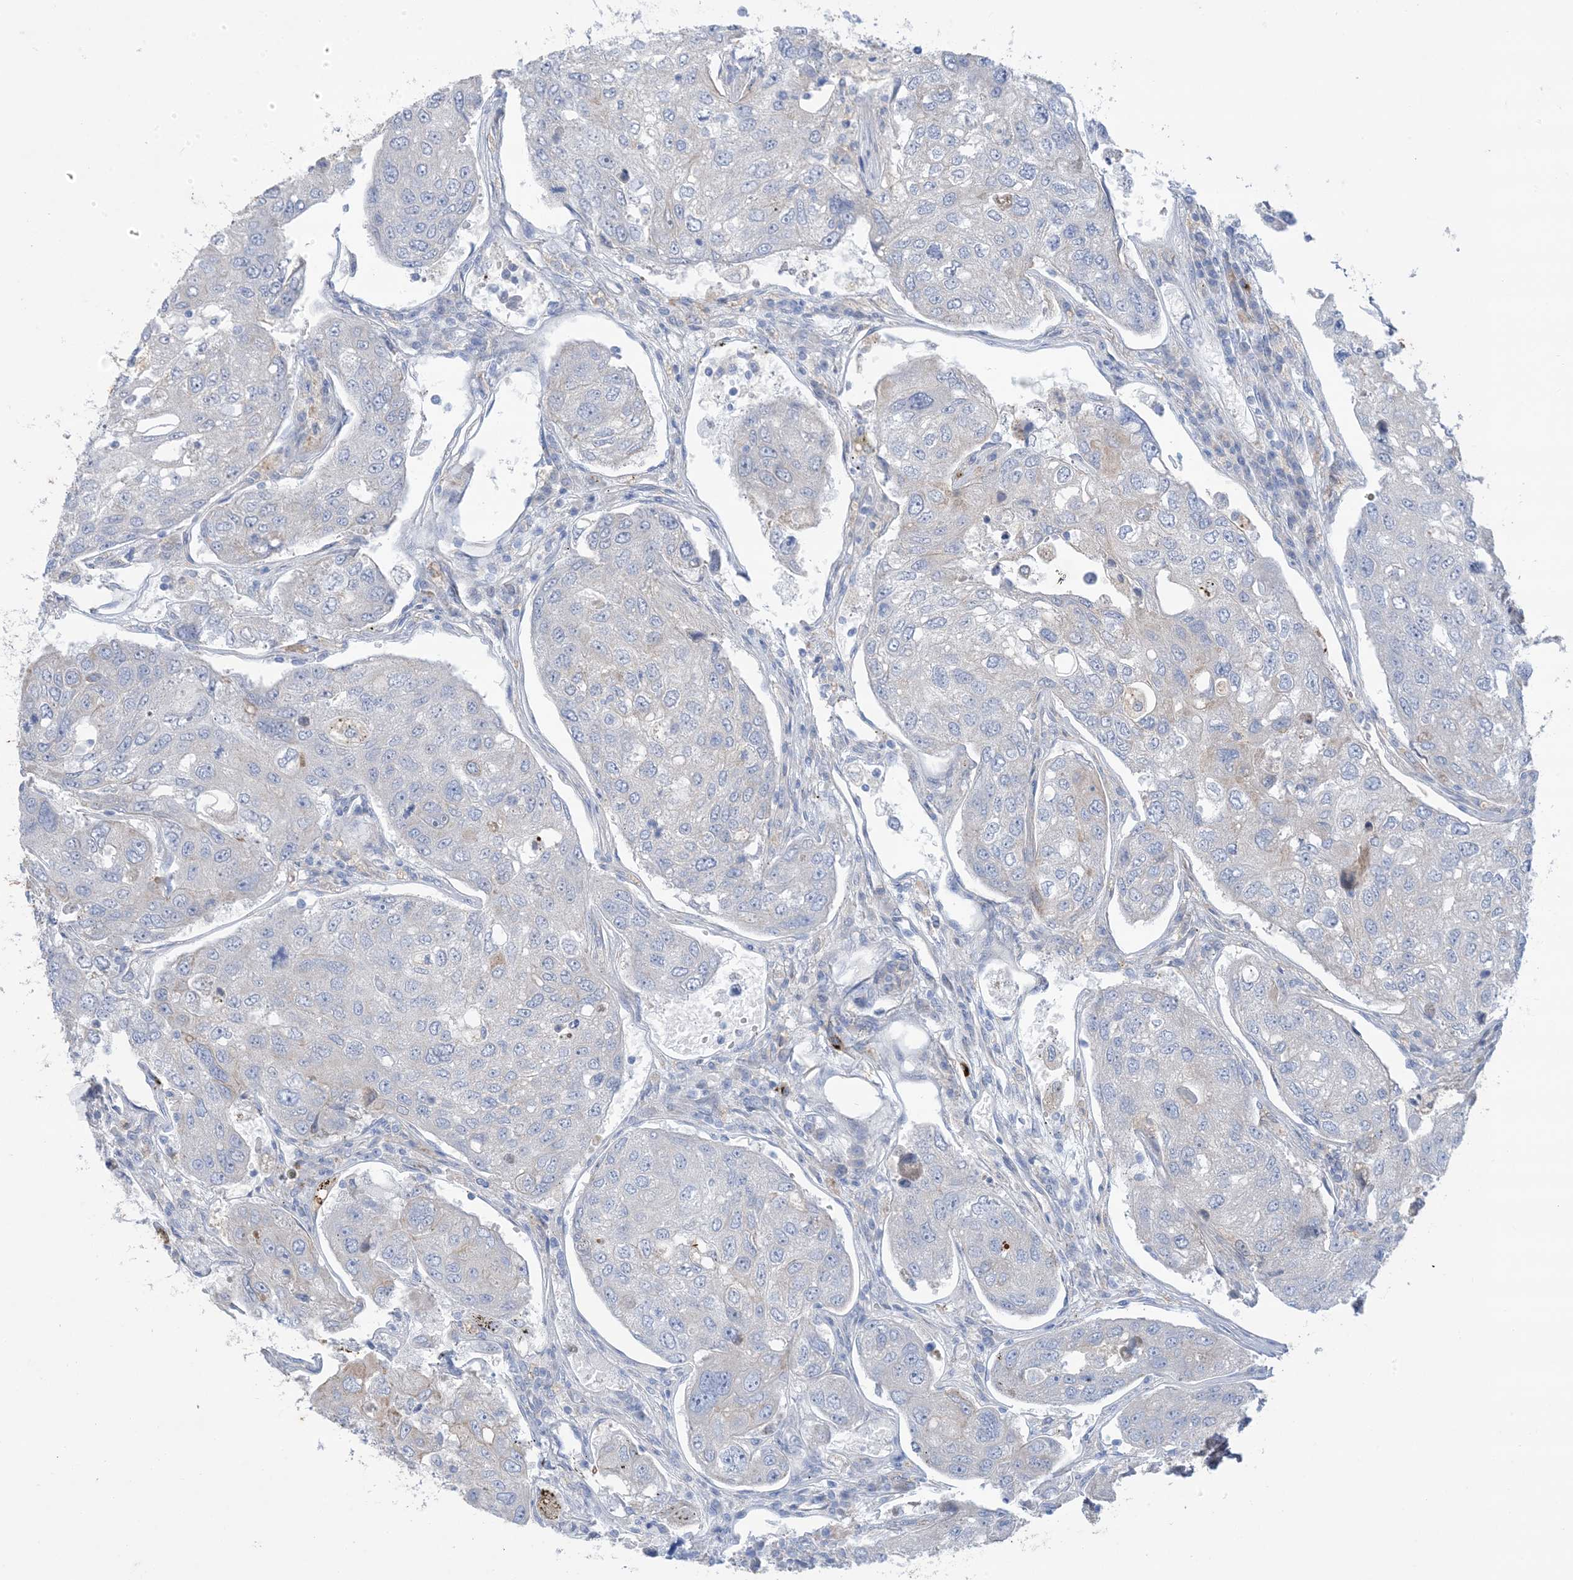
{"staining": {"intensity": "negative", "quantity": "none", "location": "none"}, "tissue": "urothelial cancer", "cell_type": "Tumor cells", "image_type": "cancer", "snomed": [{"axis": "morphology", "description": "Urothelial carcinoma, High grade"}, {"axis": "topography", "description": "Lymph node"}, {"axis": "topography", "description": "Urinary bladder"}], "caption": "The histopathology image demonstrates no staining of tumor cells in urothelial cancer. The staining is performed using DAB brown chromogen with nuclei counter-stained in using hematoxylin.", "gene": "ATP11C", "patient": {"sex": "male", "age": 51}}